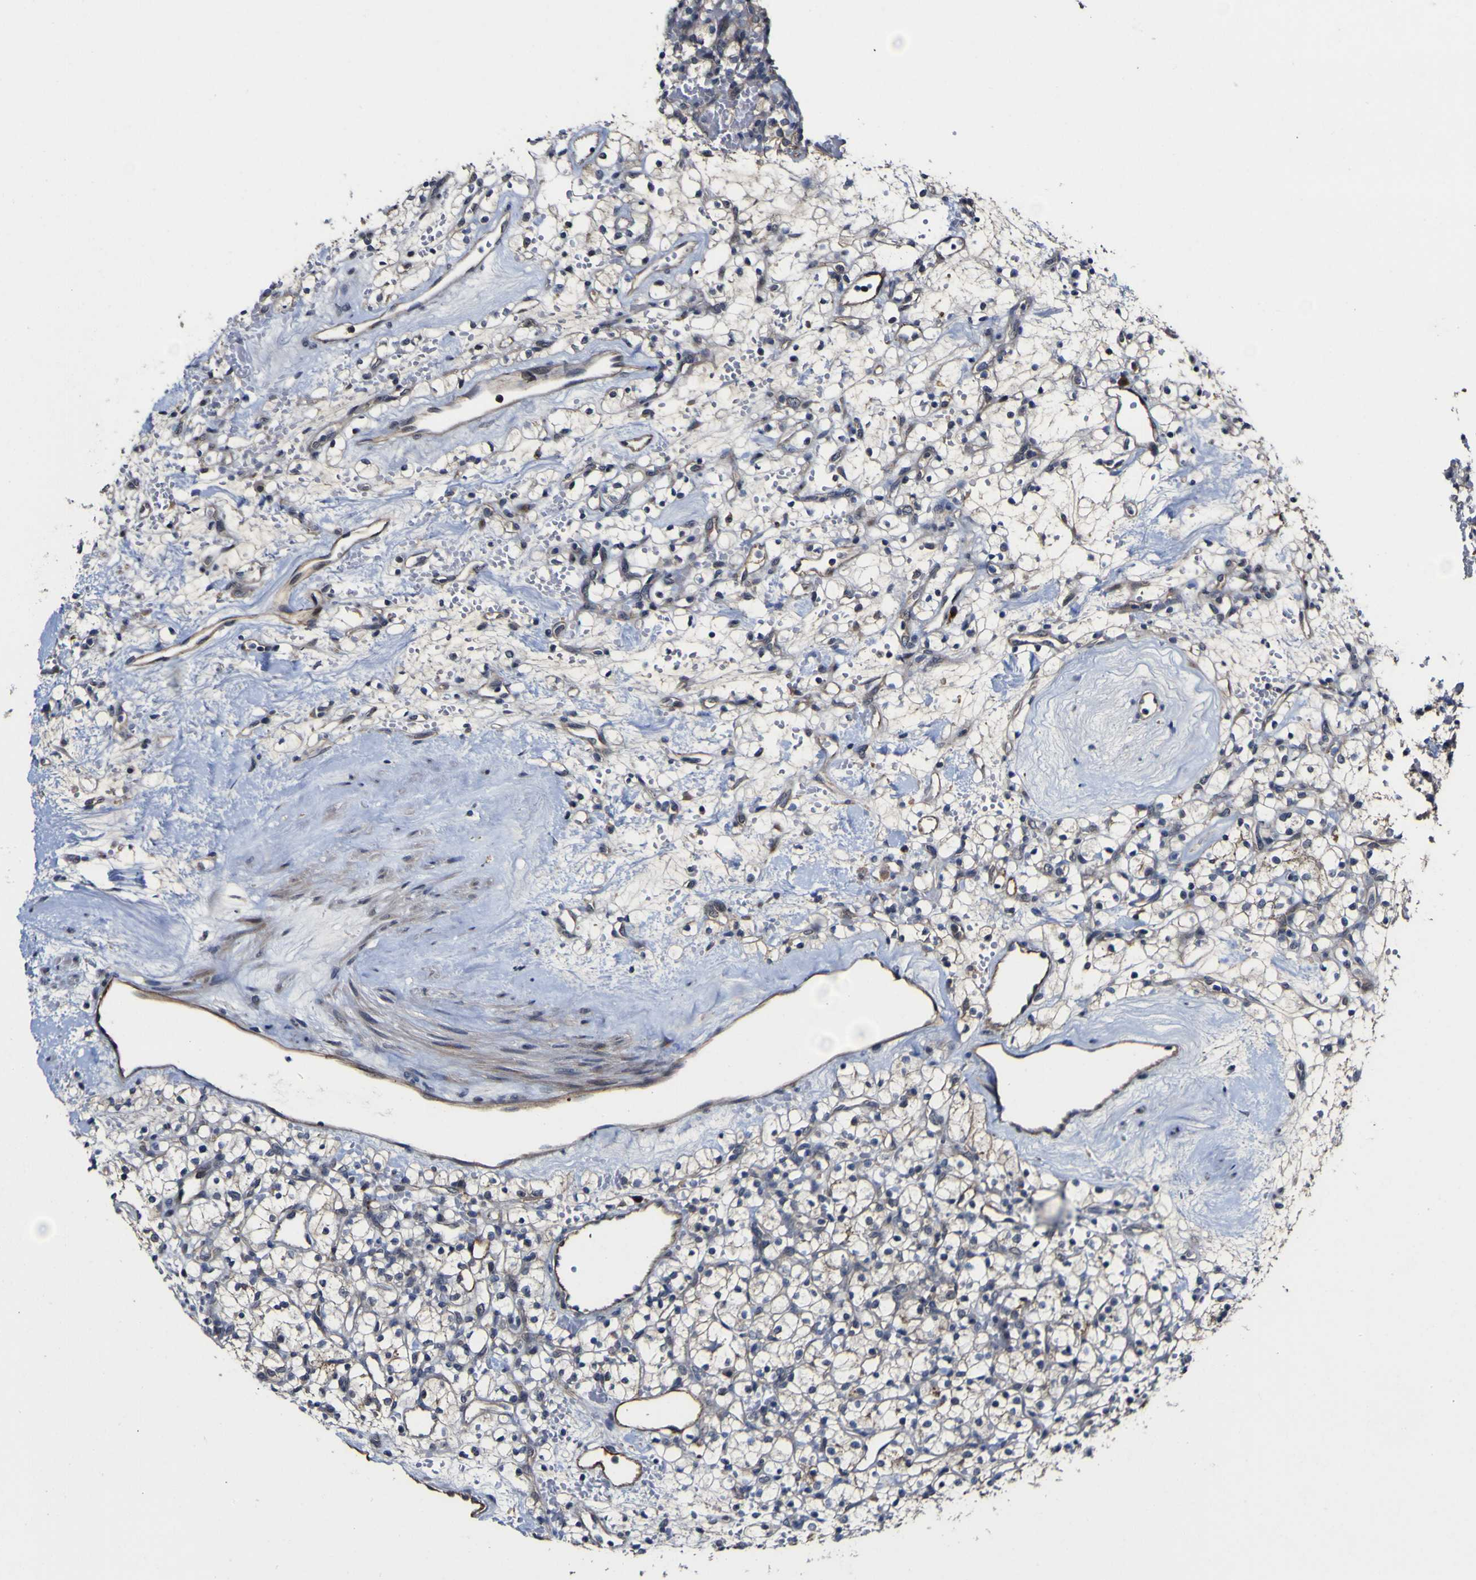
{"staining": {"intensity": "negative", "quantity": "none", "location": "none"}, "tissue": "renal cancer", "cell_type": "Tumor cells", "image_type": "cancer", "snomed": [{"axis": "morphology", "description": "Adenocarcinoma, NOS"}, {"axis": "topography", "description": "Kidney"}], "caption": "The immunohistochemistry (IHC) histopathology image has no significant expression in tumor cells of adenocarcinoma (renal) tissue.", "gene": "CCL2", "patient": {"sex": "female", "age": 60}}